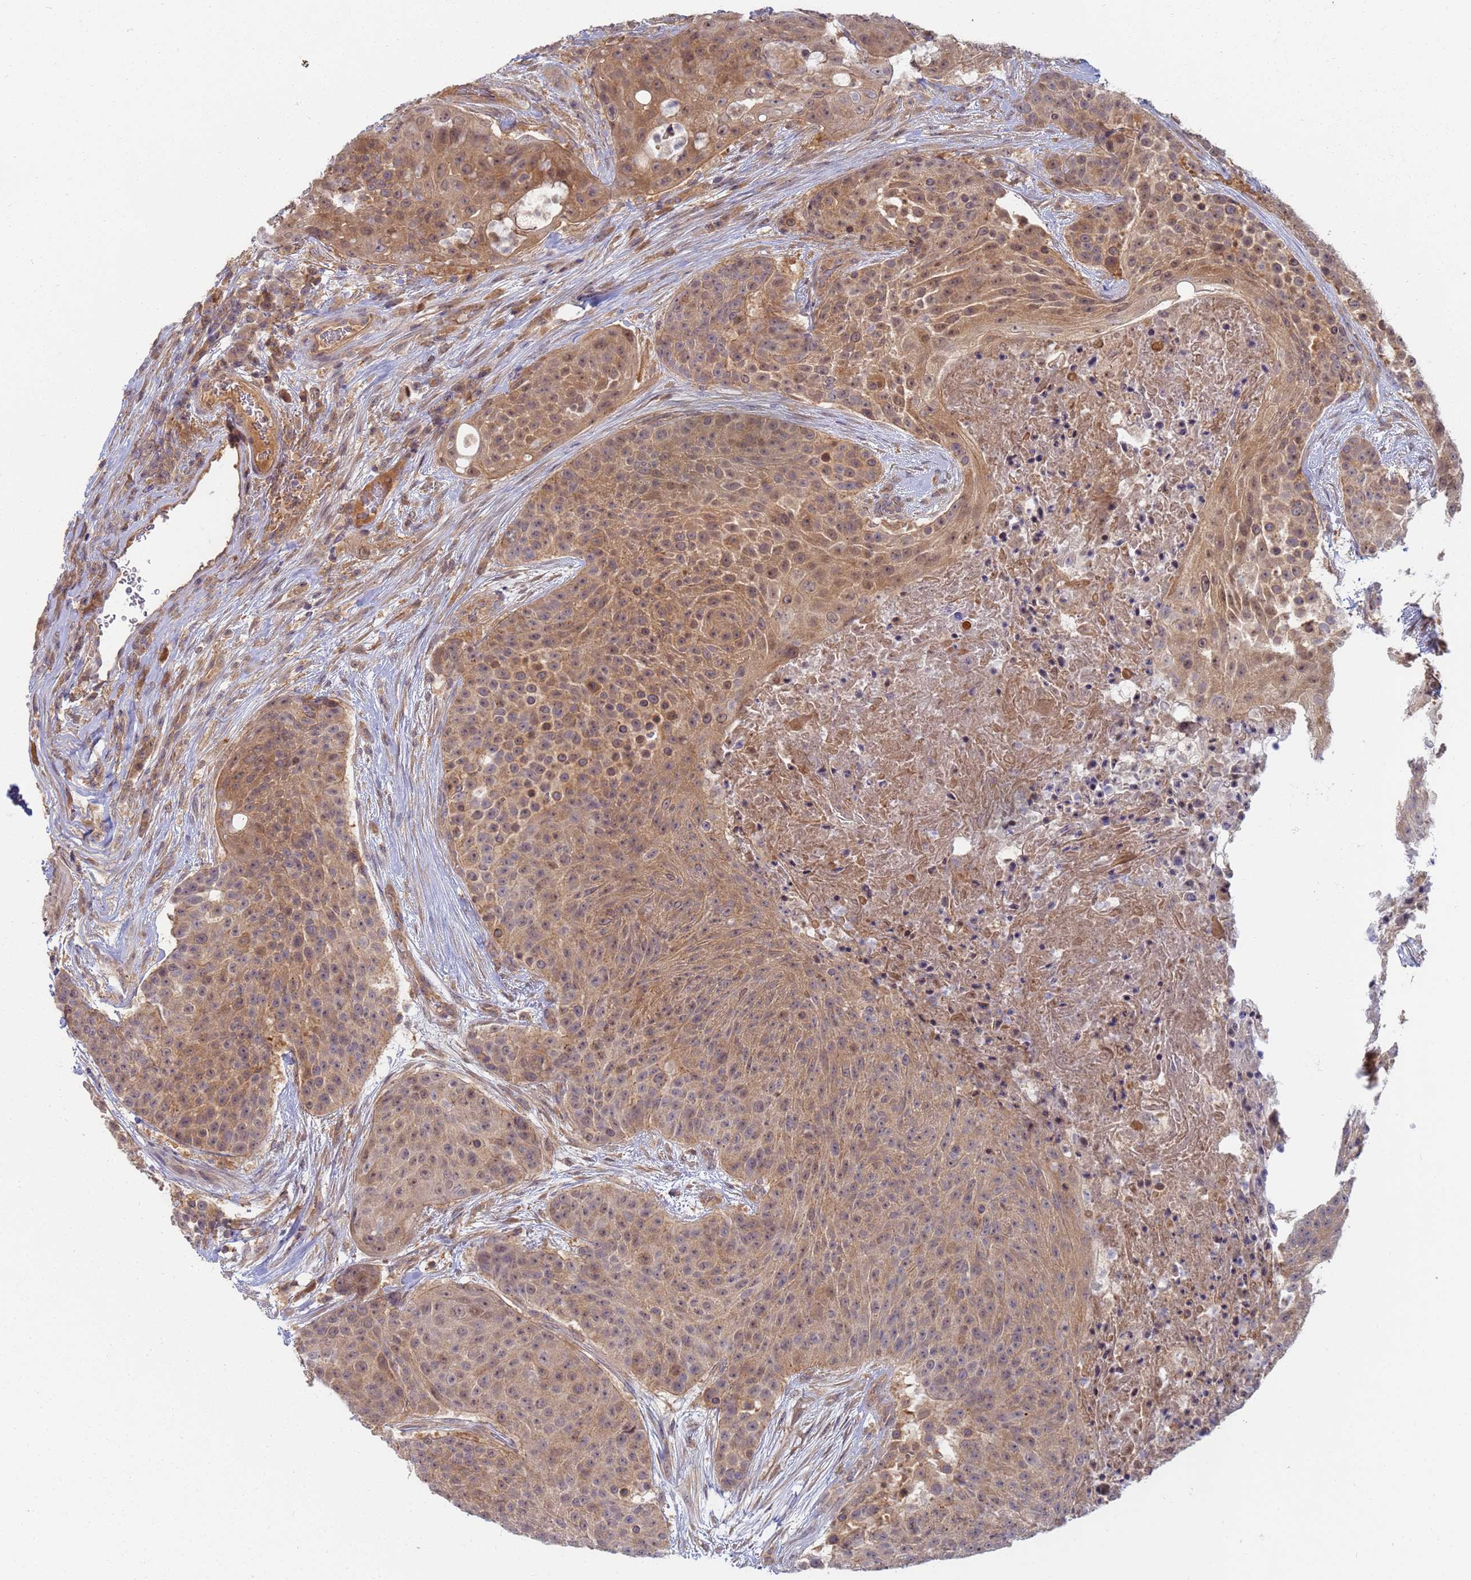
{"staining": {"intensity": "moderate", "quantity": ">75%", "location": "cytoplasmic/membranous,nuclear"}, "tissue": "urothelial cancer", "cell_type": "Tumor cells", "image_type": "cancer", "snomed": [{"axis": "morphology", "description": "Urothelial carcinoma, High grade"}, {"axis": "topography", "description": "Urinary bladder"}], "caption": "Immunohistochemical staining of human urothelial cancer reveals medium levels of moderate cytoplasmic/membranous and nuclear protein expression in about >75% of tumor cells.", "gene": "SHARPIN", "patient": {"sex": "female", "age": 63}}